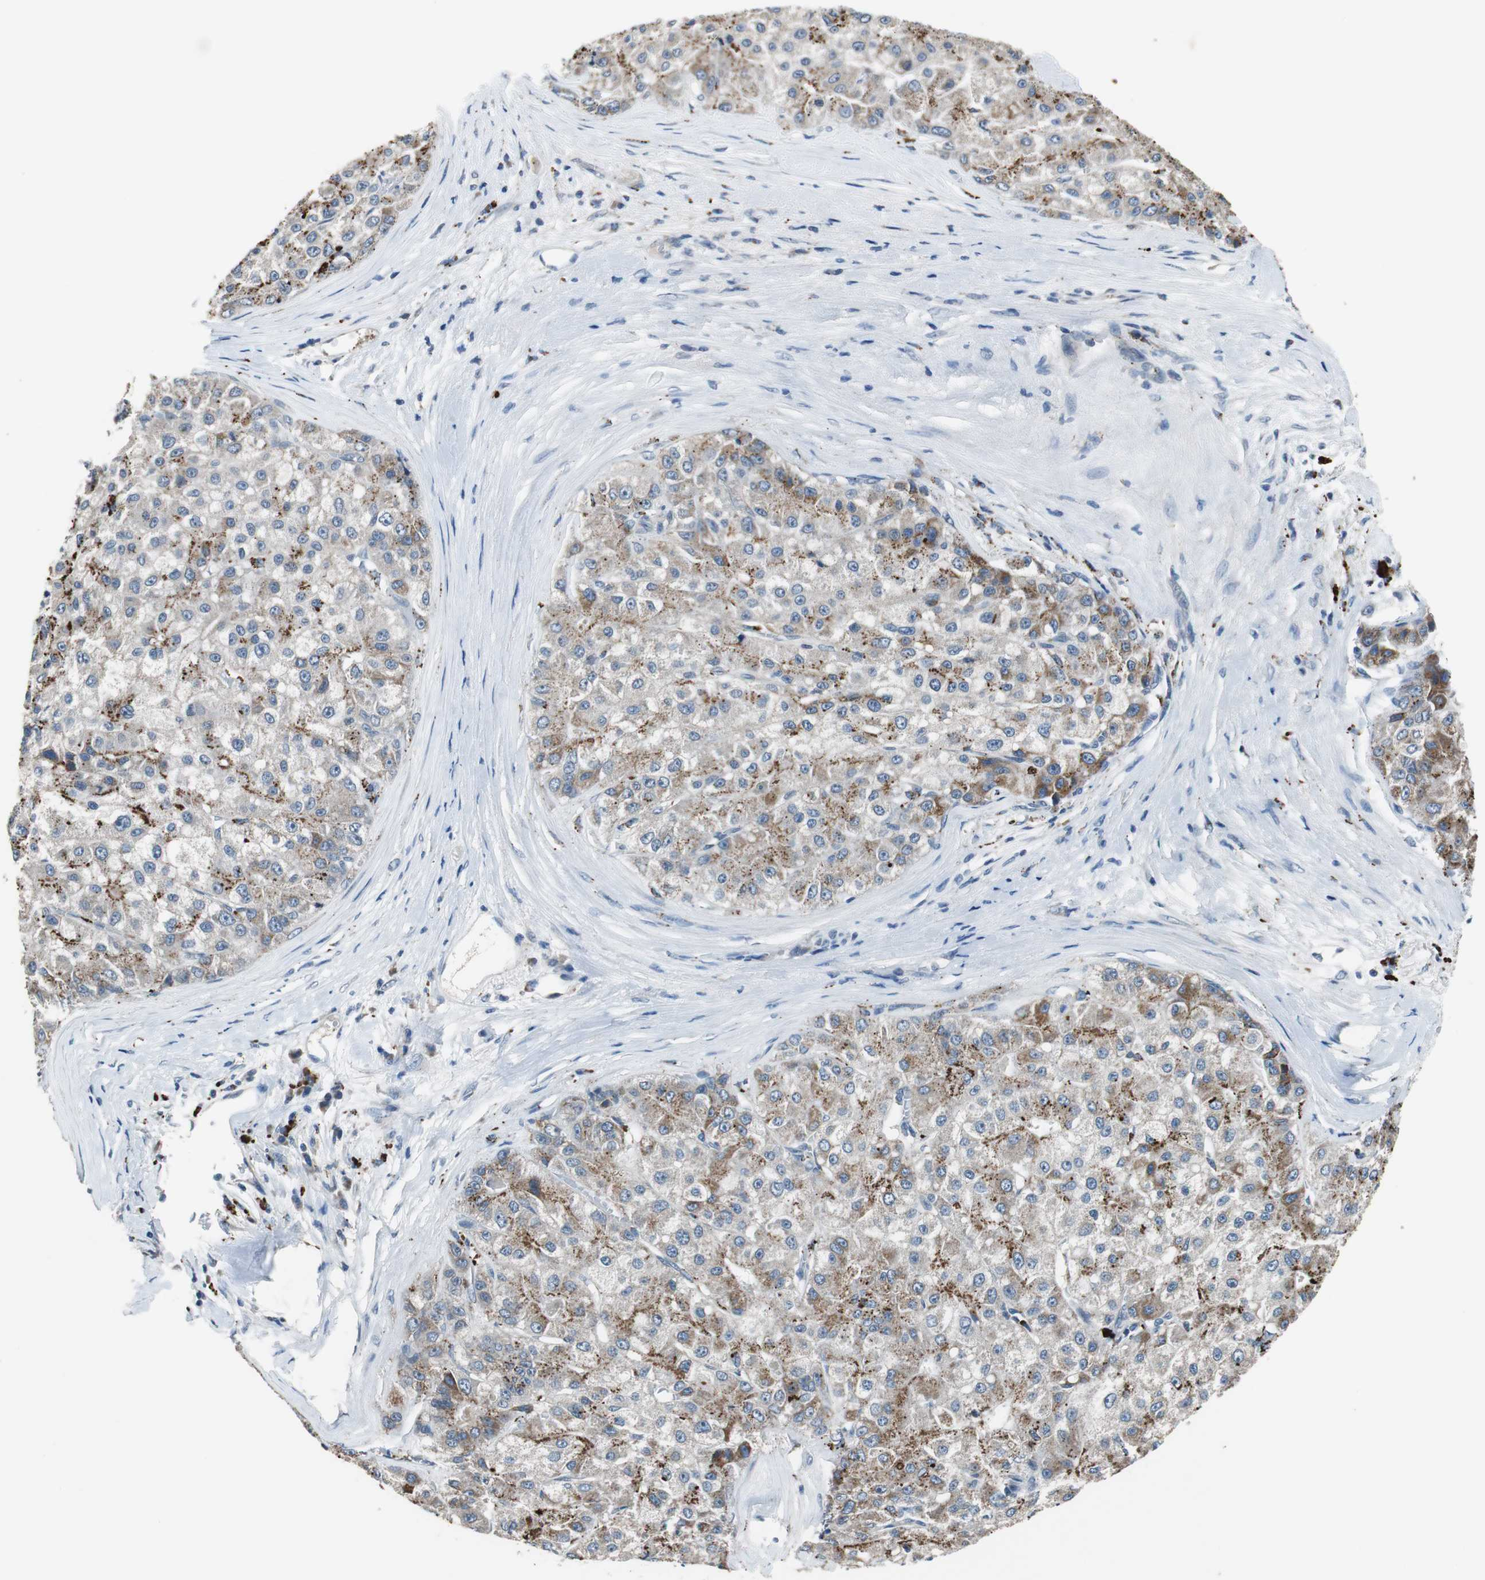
{"staining": {"intensity": "moderate", "quantity": ">75%", "location": "cytoplasmic/membranous"}, "tissue": "liver cancer", "cell_type": "Tumor cells", "image_type": "cancer", "snomed": [{"axis": "morphology", "description": "Carcinoma, Hepatocellular, NOS"}, {"axis": "topography", "description": "Liver"}], "caption": "Brown immunohistochemical staining in human hepatocellular carcinoma (liver) shows moderate cytoplasmic/membranous positivity in about >75% of tumor cells. The staining is performed using DAB (3,3'-diaminobenzidine) brown chromogen to label protein expression. The nuclei are counter-stained blue using hematoxylin.", "gene": "NLGN1", "patient": {"sex": "male", "age": 80}}